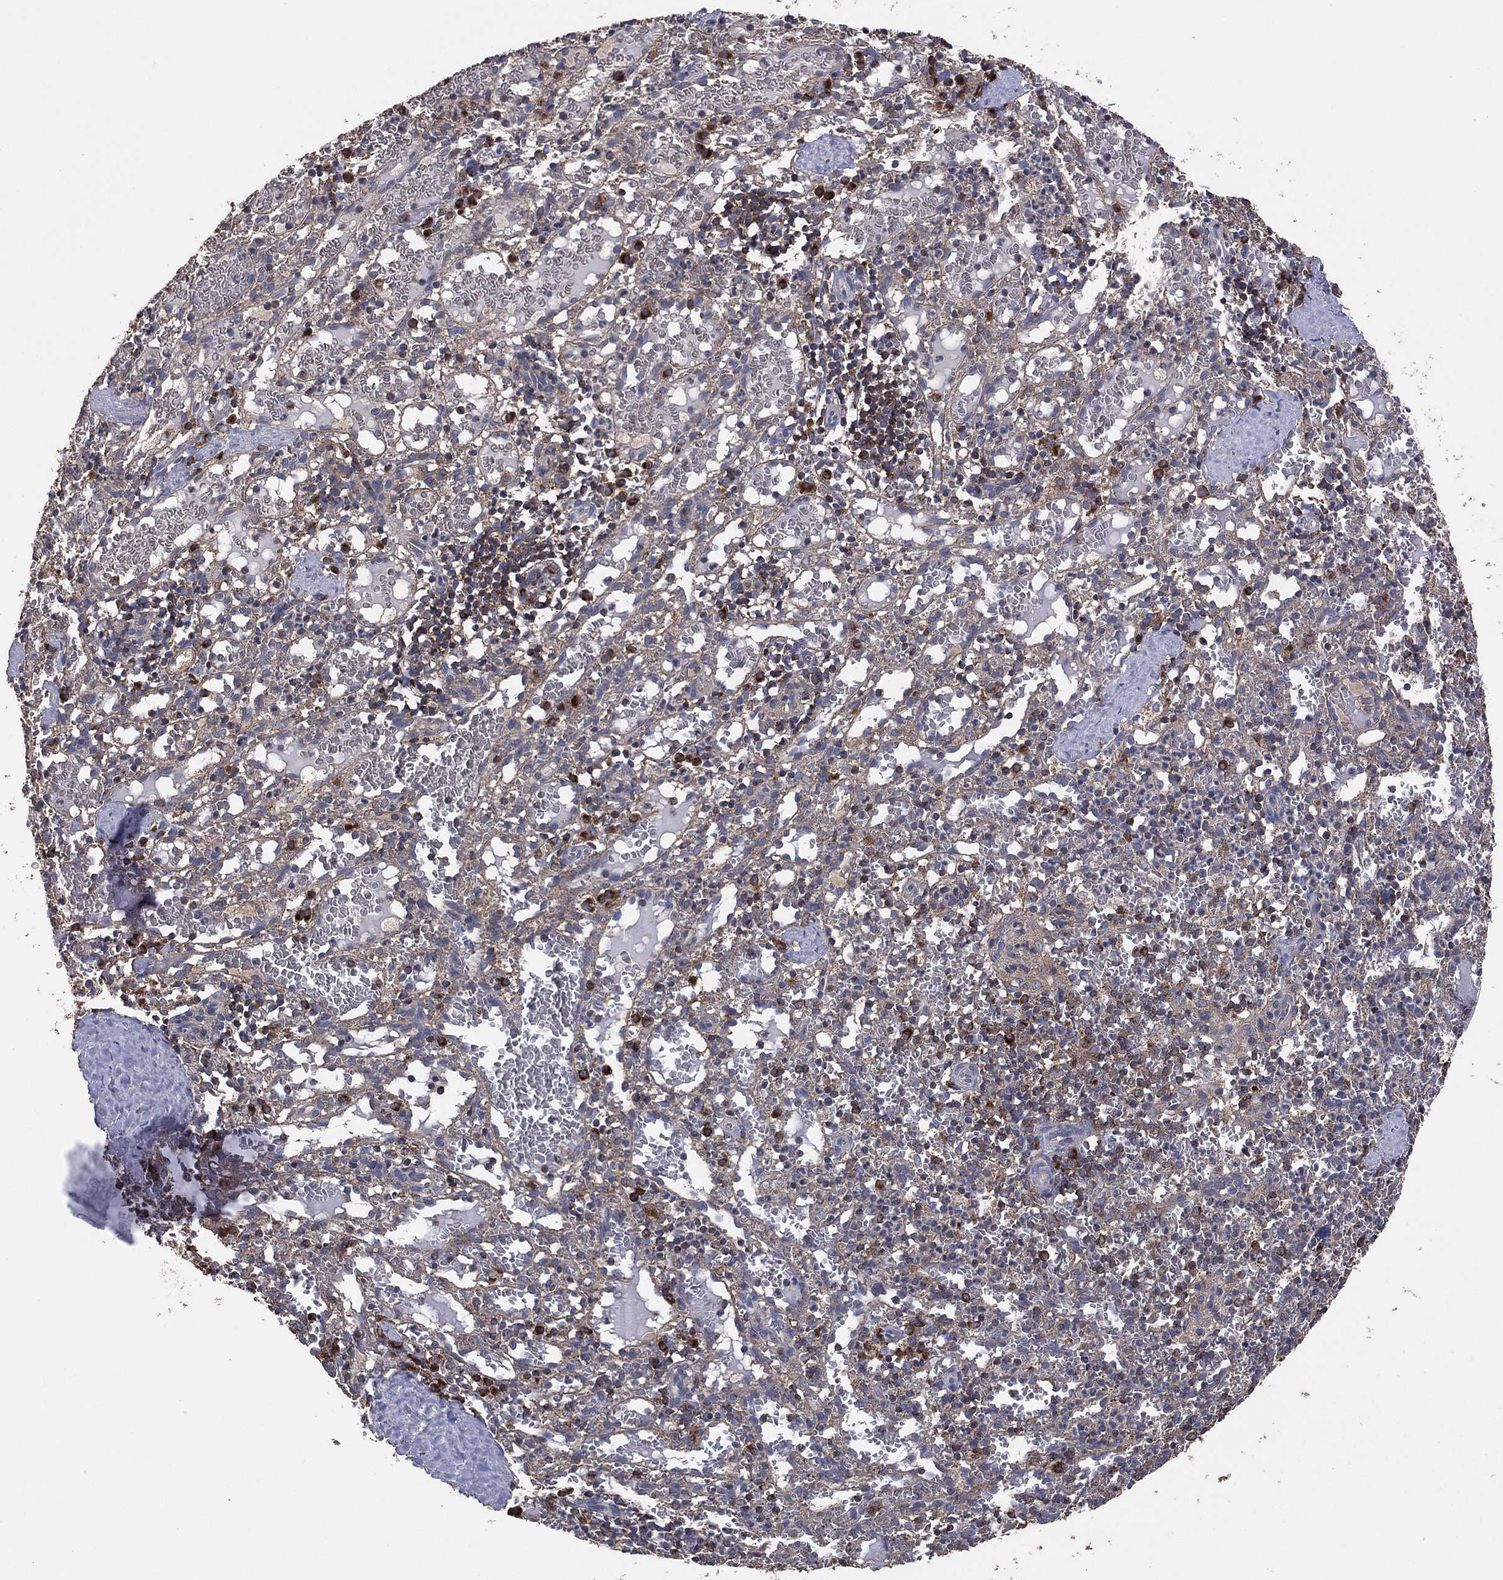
{"staining": {"intensity": "strong", "quantity": "<25%", "location": "cytoplasmic/membranous"}, "tissue": "spleen", "cell_type": "Cells in red pulp", "image_type": "normal", "snomed": [{"axis": "morphology", "description": "Normal tissue, NOS"}, {"axis": "topography", "description": "Spleen"}], "caption": "This micrograph shows benign spleen stained with immunohistochemistry to label a protein in brown. The cytoplasmic/membranous of cells in red pulp show strong positivity for the protein. Nuclei are counter-stained blue.", "gene": "LIMD1", "patient": {"sex": "male", "age": 11}}